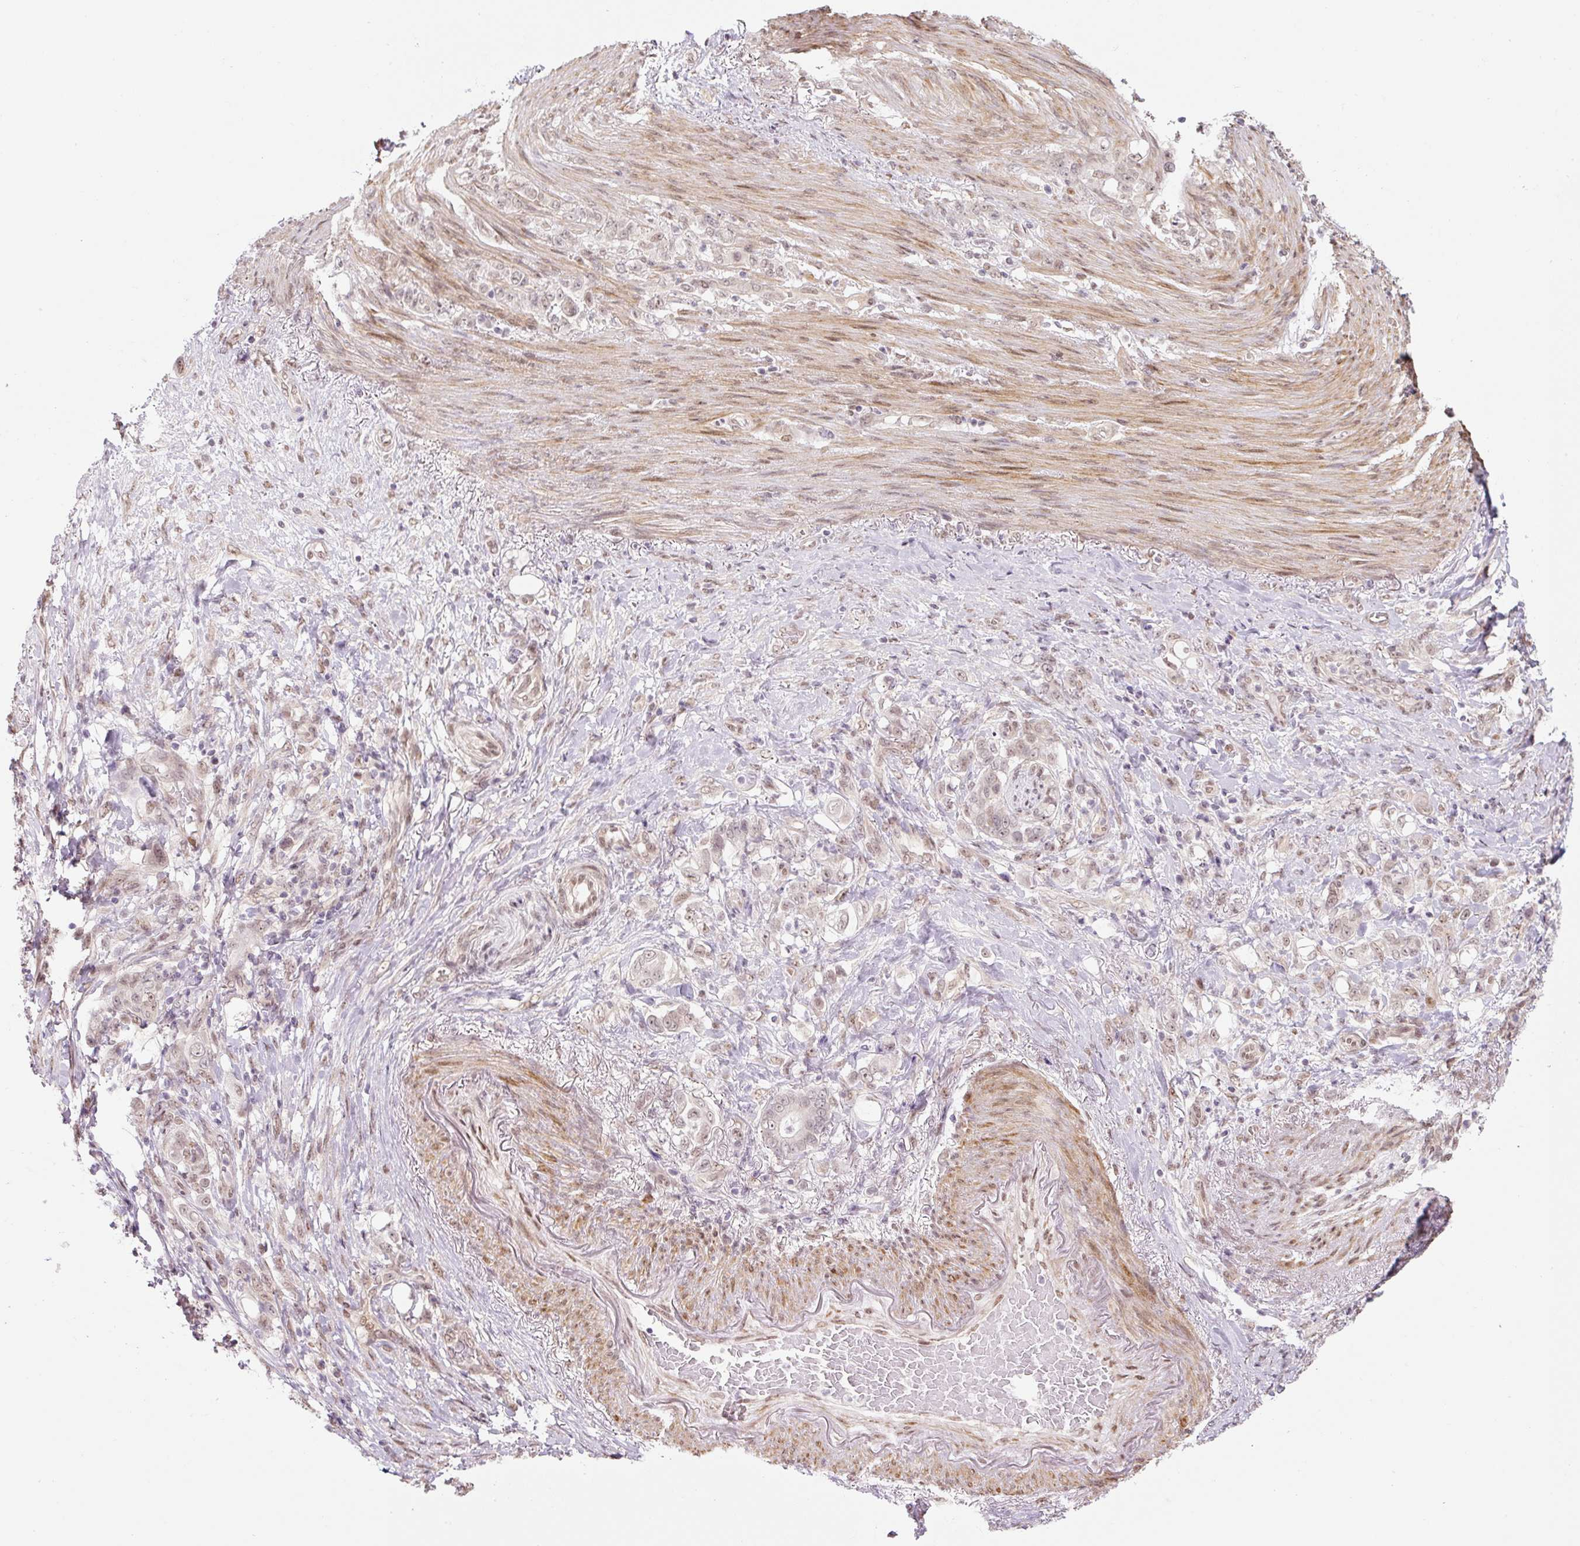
{"staining": {"intensity": "weak", "quantity": "25%-75%", "location": "nuclear"}, "tissue": "stomach cancer", "cell_type": "Tumor cells", "image_type": "cancer", "snomed": [{"axis": "morphology", "description": "Adenocarcinoma, NOS"}, {"axis": "topography", "description": "Stomach"}], "caption": "A micrograph of human stomach cancer stained for a protein reveals weak nuclear brown staining in tumor cells.", "gene": "TCFL5", "patient": {"sex": "female", "age": 79}}